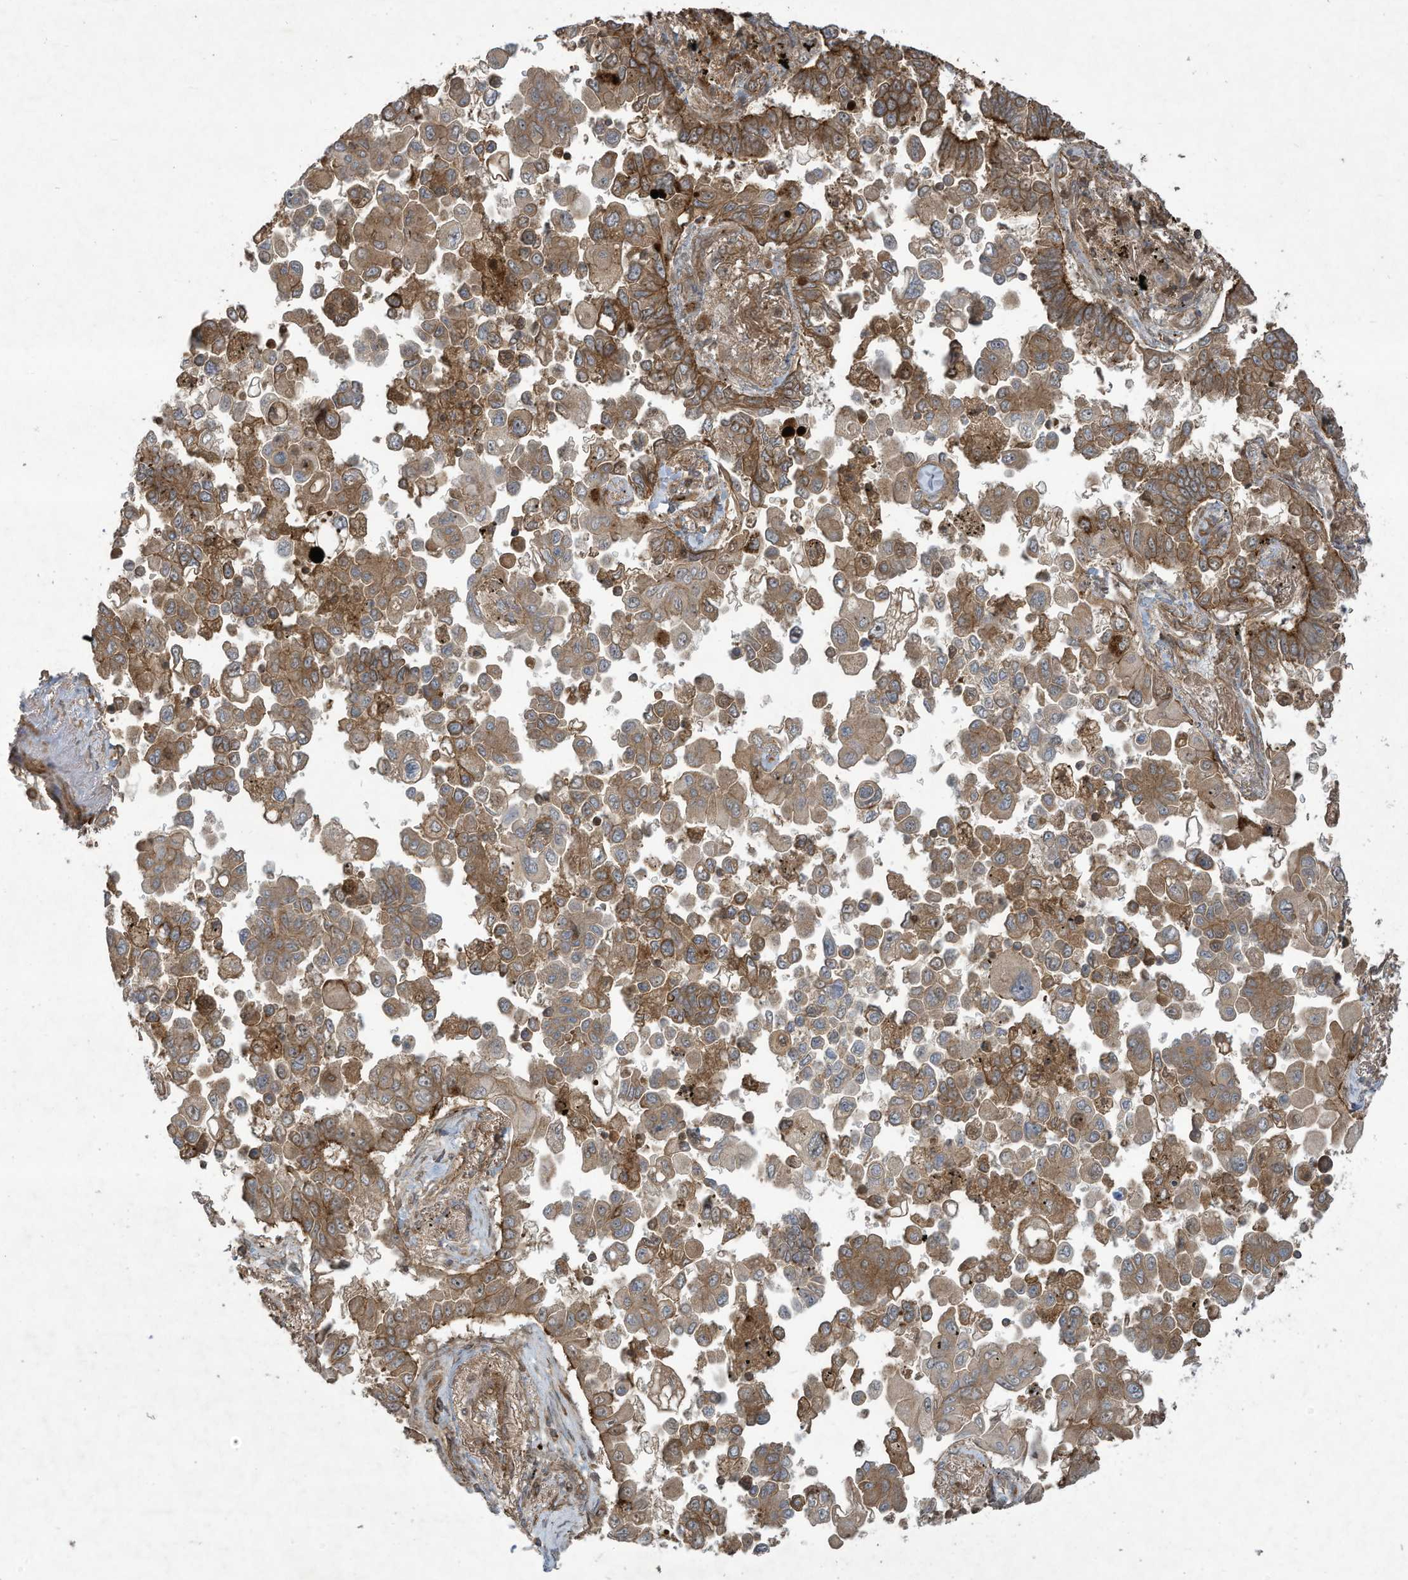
{"staining": {"intensity": "moderate", "quantity": ">75%", "location": "cytoplasmic/membranous"}, "tissue": "lung cancer", "cell_type": "Tumor cells", "image_type": "cancer", "snomed": [{"axis": "morphology", "description": "Adenocarcinoma, NOS"}, {"axis": "topography", "description": "Lung"}], "caption": "A brown stain highlights moderate cytoplasmic/membranous expression of a protein in adenocarcinoma (lung) tumor cells. (DAB (3,3'-diaminobenzidine) IHC, brown staining for protein, blue staining for nuclei).", "gene": "DDIT4", "patient": {"sex": "female", "age": 67}}